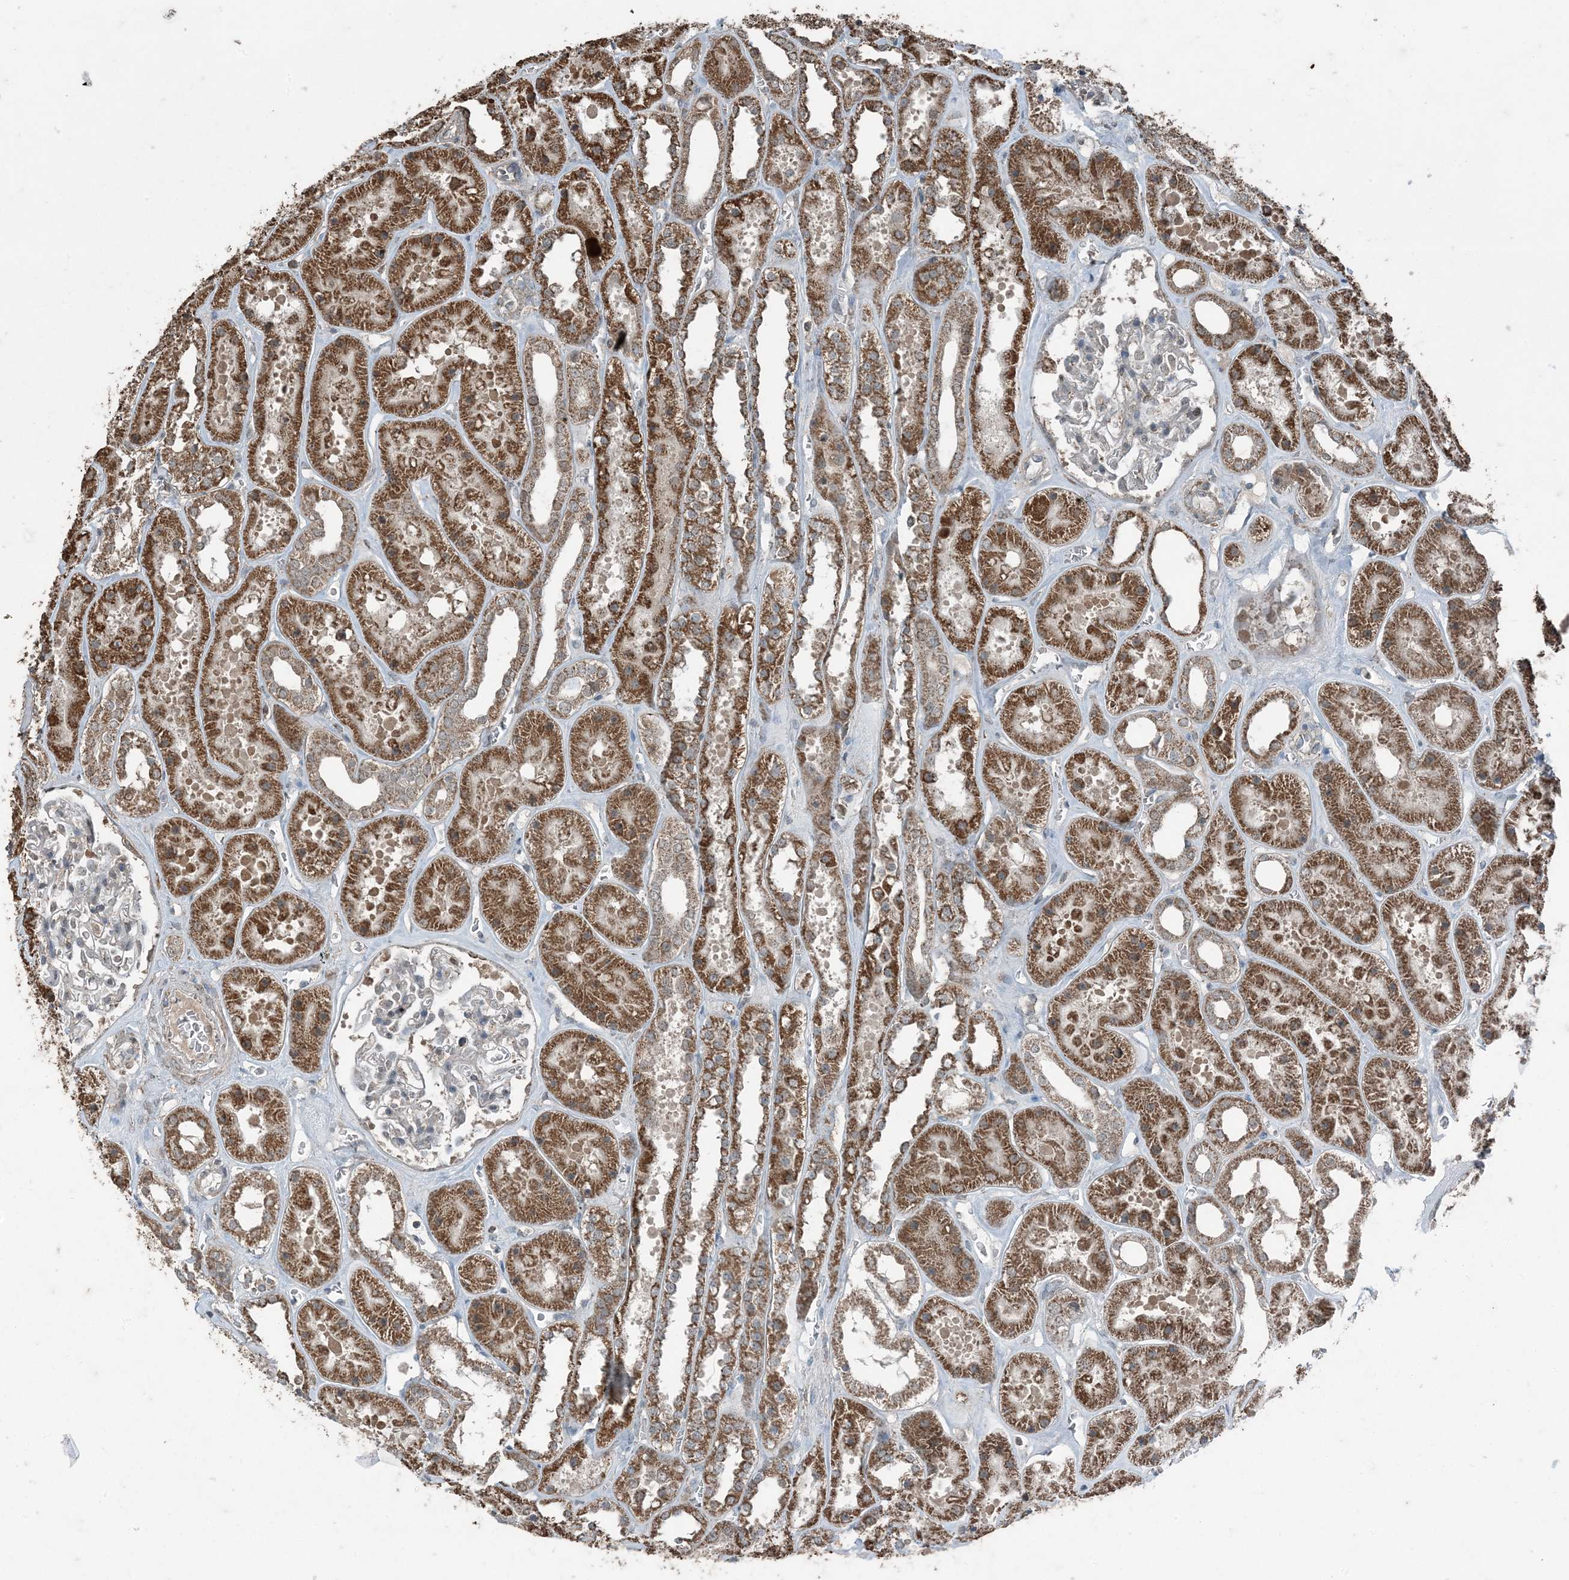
{"staining": {"intensity": "negative", "quantity": "none", "location": "none"}, "tissue": "kidney", "cell_type": "Cells in glomeruli", "image_type": "normal", "snomed": [{"axis": "morphology", "description": "Normal tissue, NOS"}, {"axis": "topography", "description": "Kidney"}], "caption": "Immunohistochemistry photomicrograph of unremarkable human kidney stained for a protein (brown), which displays no expression in cells in glomeruli.", "gene": "GNL1", "patient": {"sex": "female", "age": 41}}